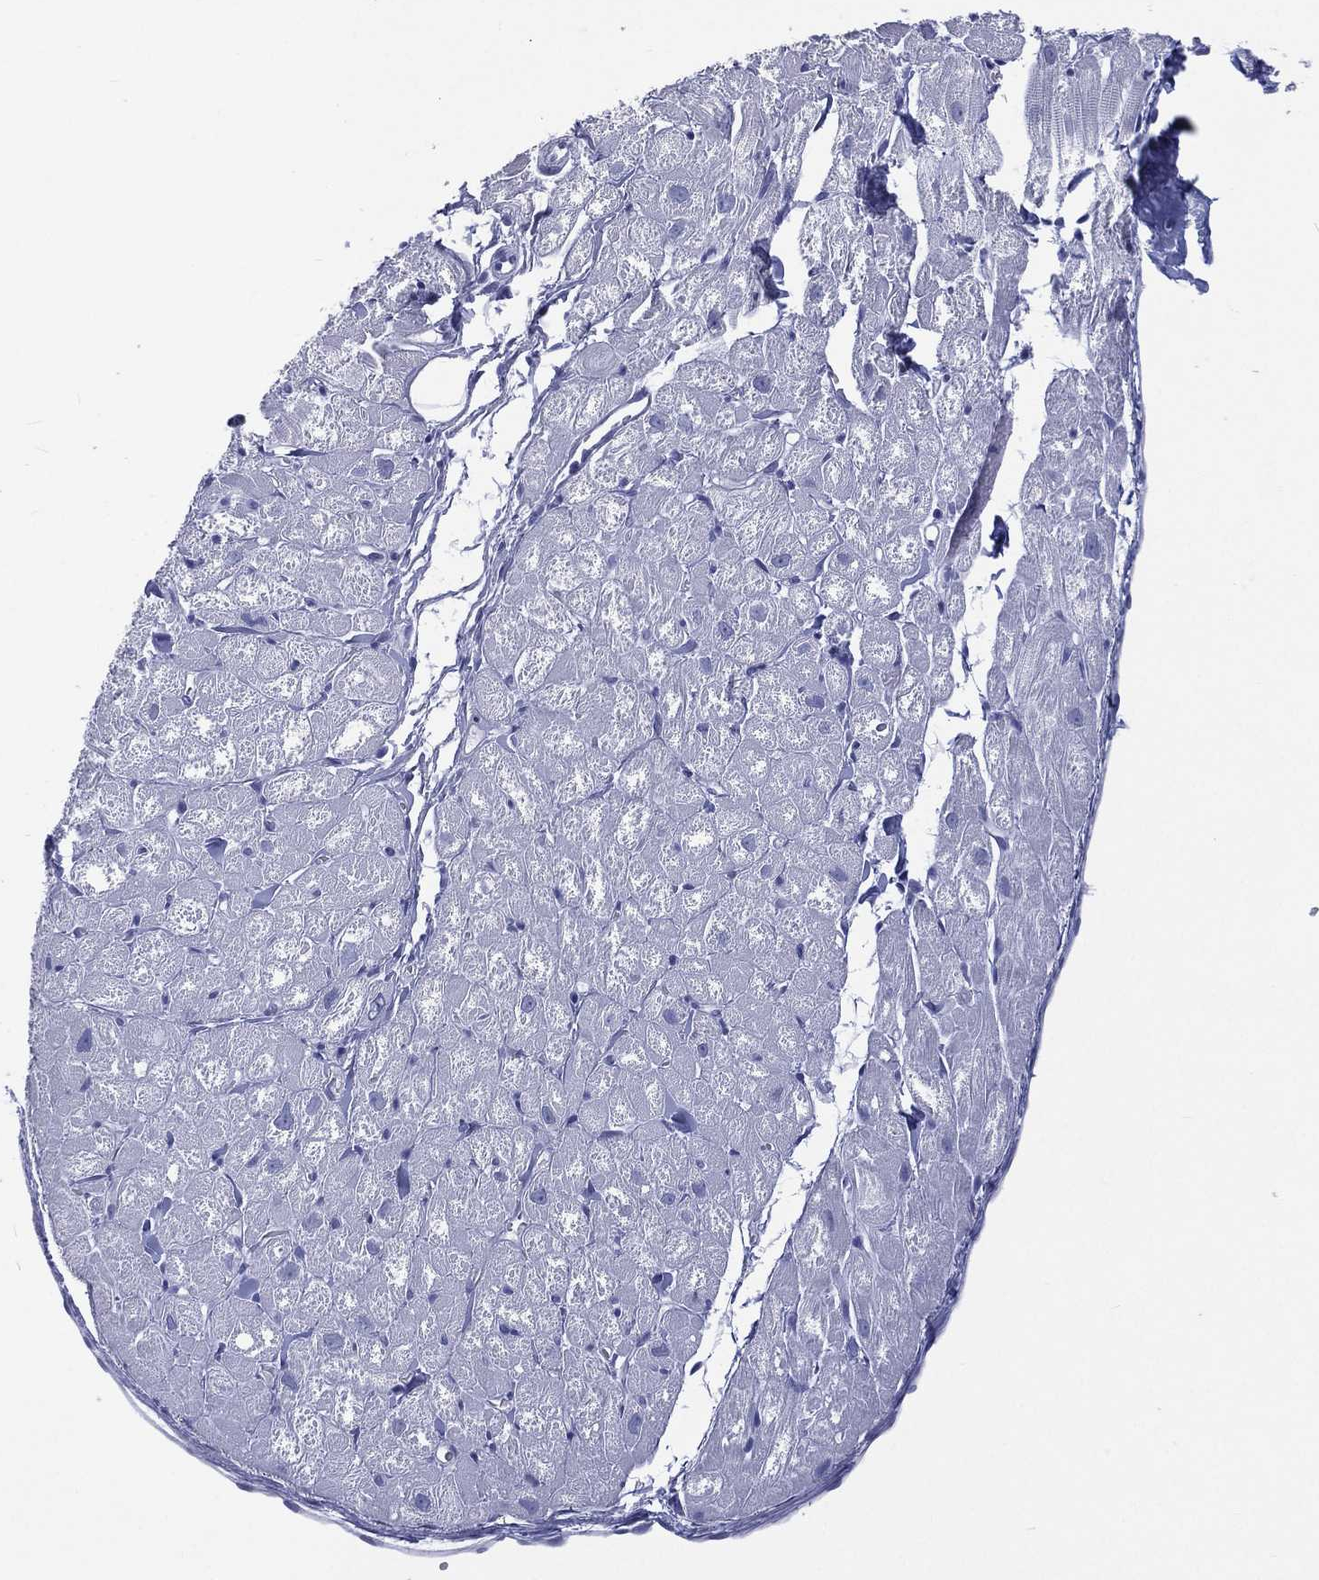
{"staining": {"intensity": "negative", "quantity": "none", "location": "none"}, "tissue": "heart muscle", "cell_type": "Cardiomyocytes", "image_type": "normal", "snomed": [{"axis": "morphology", "description": "Normal tissue, NOS"}, {"axis": "topography", "description": "Heart"}], "caption": "Immunohistochemistry (IHC) of unremarkable human heart muscle reveals no staining in cardiomyocytes.", "gene": "SSX1", "patient": {"sex": "male", "age": 58}}